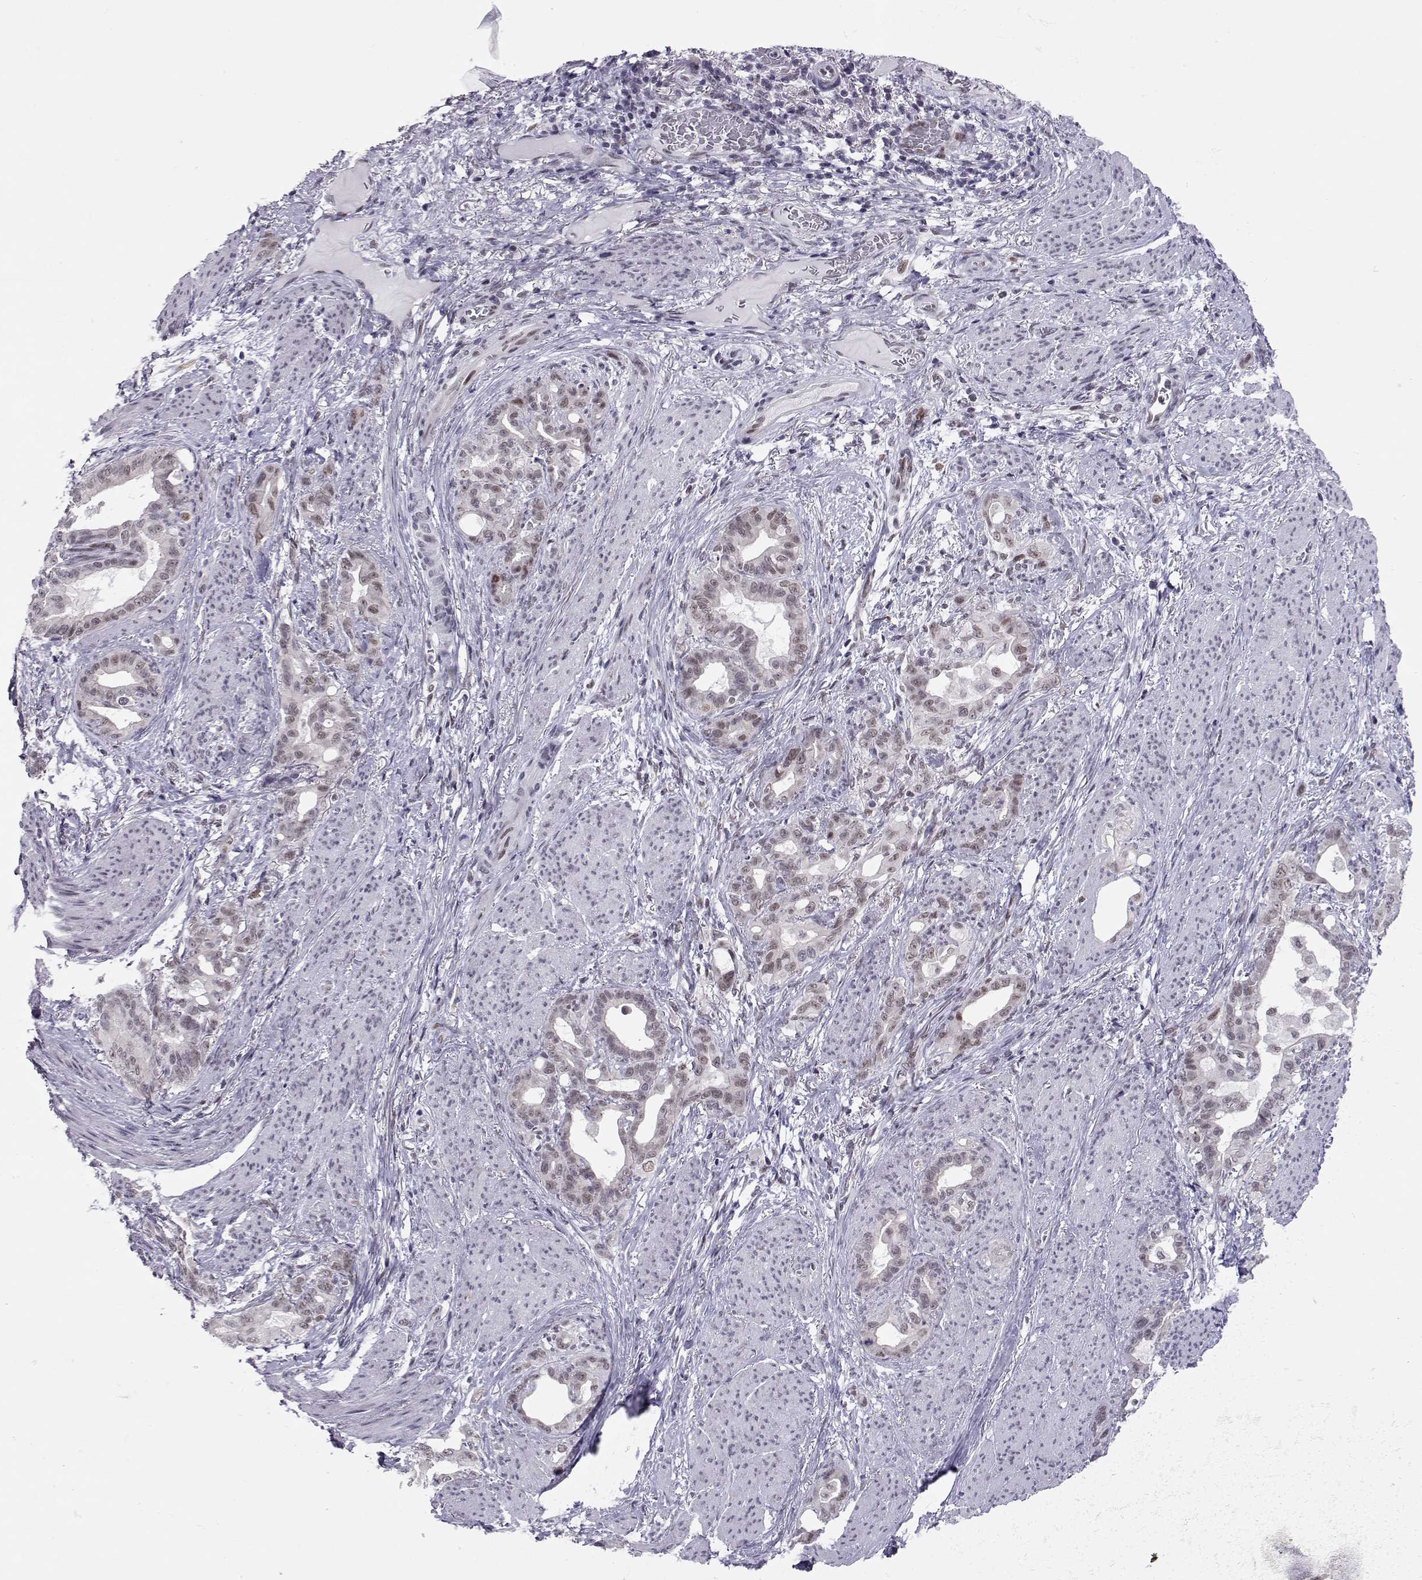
{"staining": {"intensity": "negative", "quantity": "none", "location": "none"}, "tissue": "stomach cancer", "cell_type": "Tumor cells", "image_type": "cancer", "snomed": [{"axis": "morphology", "description": "Normal tissue, NOS"}, {"axis": "morphology", "description": "Adenocarcinoma, NOS"}, {"axis": "topography", "description": "Esophagus"}, {"axis": "topography", "description": "Stomach, upper"}], "caption": "Stomach adenocarcinoma was stained to show a protein in brown. There is no significant staining in tumor cells. The staining was performed using DAB to visualize the protein expression in brown, while the nuclei were stained in blue with hematoxylin (Magnification: 20x).", "gene": "SIX6", "patient": {"sex": "male", "age": 62}}